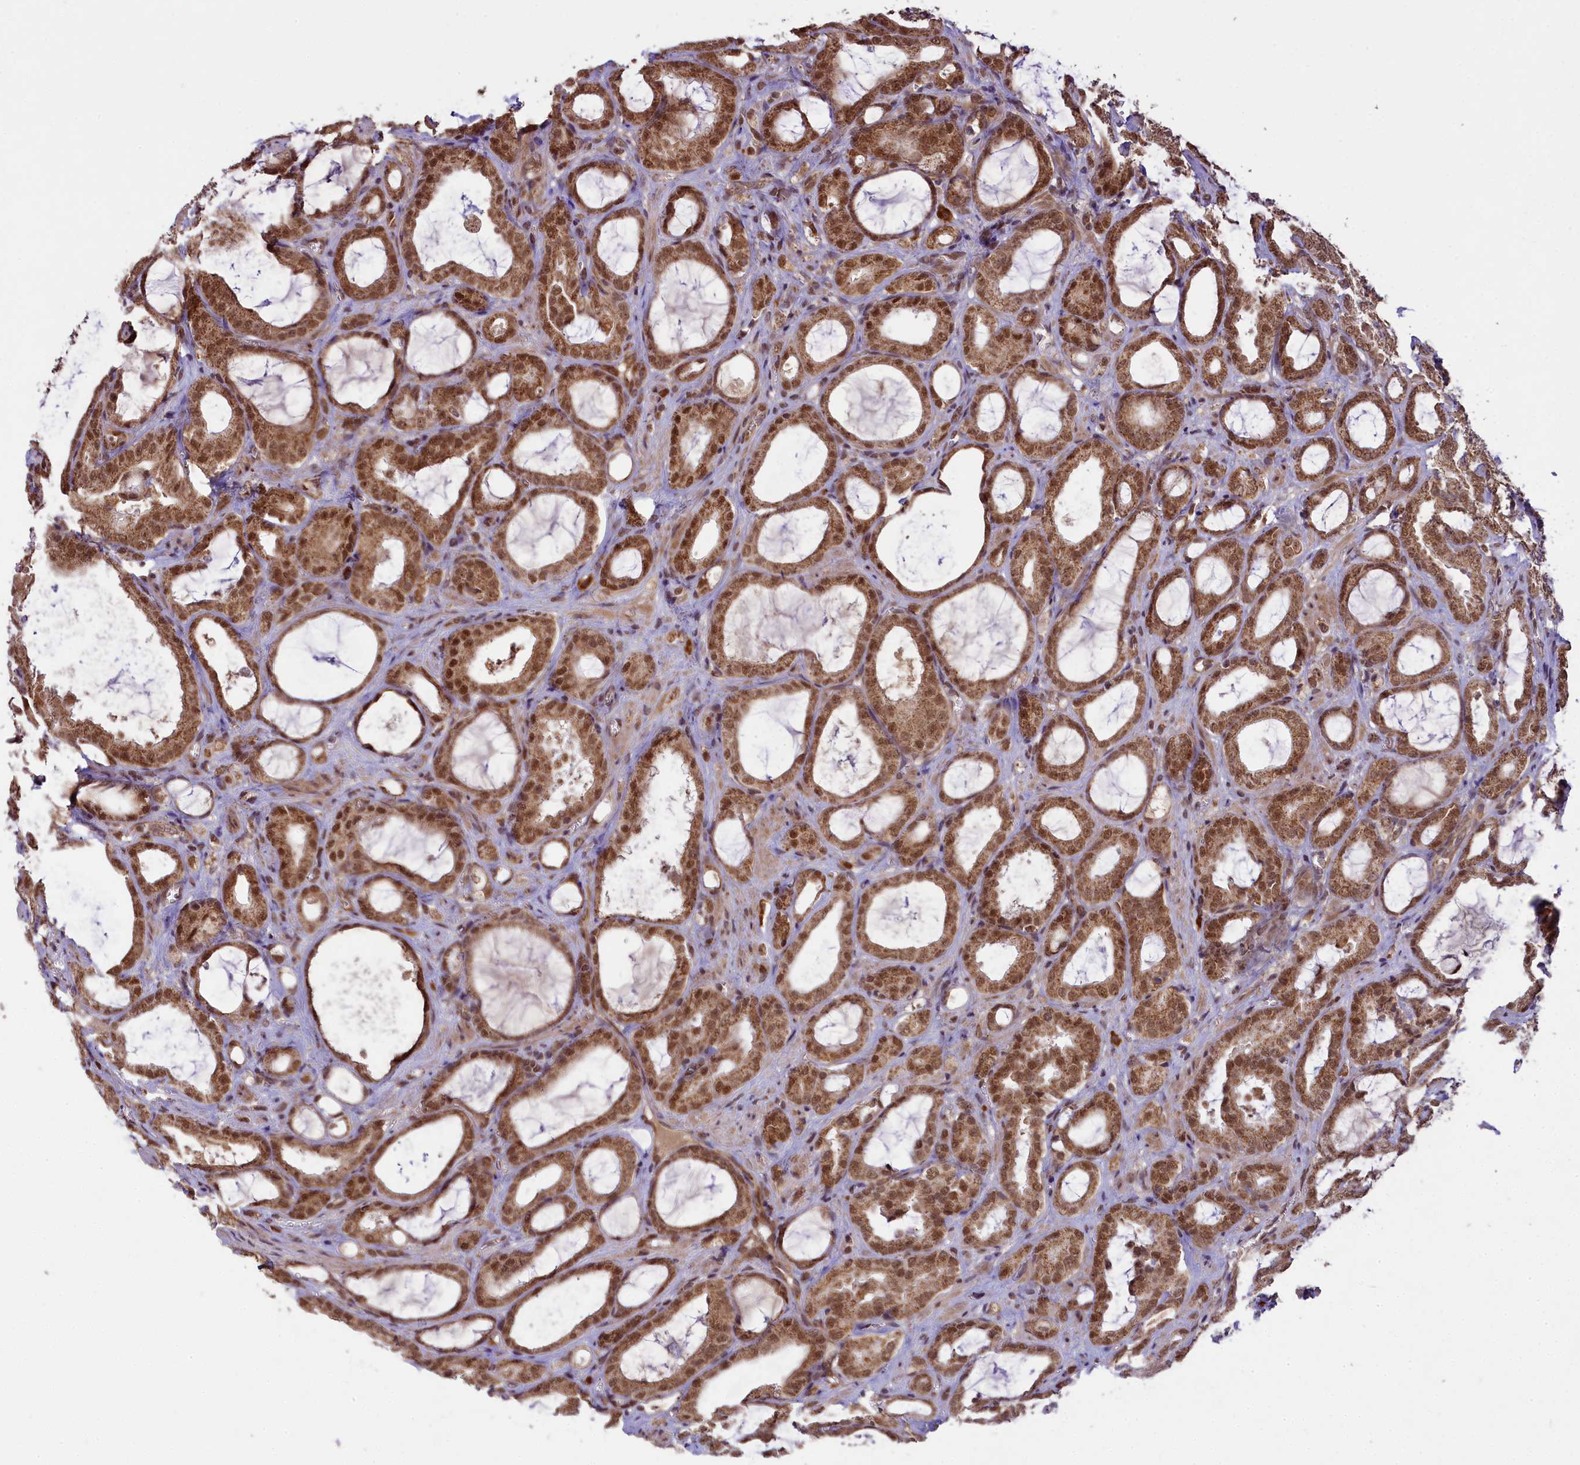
{"staining": {"intensity": "moderate", "quantity": ">75%", "location": "cytoplasmic/membranous,nuclear"}, "tissue": "prostate cancer", "cell_type": "Tumor cells", "image_type": "cancer", "snomed": [{"axis": "morphology", "description": "Adenocarcinoma, High grade"}, {"axis": "topography", "description": "Prostate"}], "caption": "Immunohistochemical staining of high-grade adenocarcinoma (prostate) exhibits moderate cytoplasmic/membranous and nuclear protein positivity in about >75% of tumor cells.", "gene": "PAF1", "patient": {"sex": "male", "age": 72}}